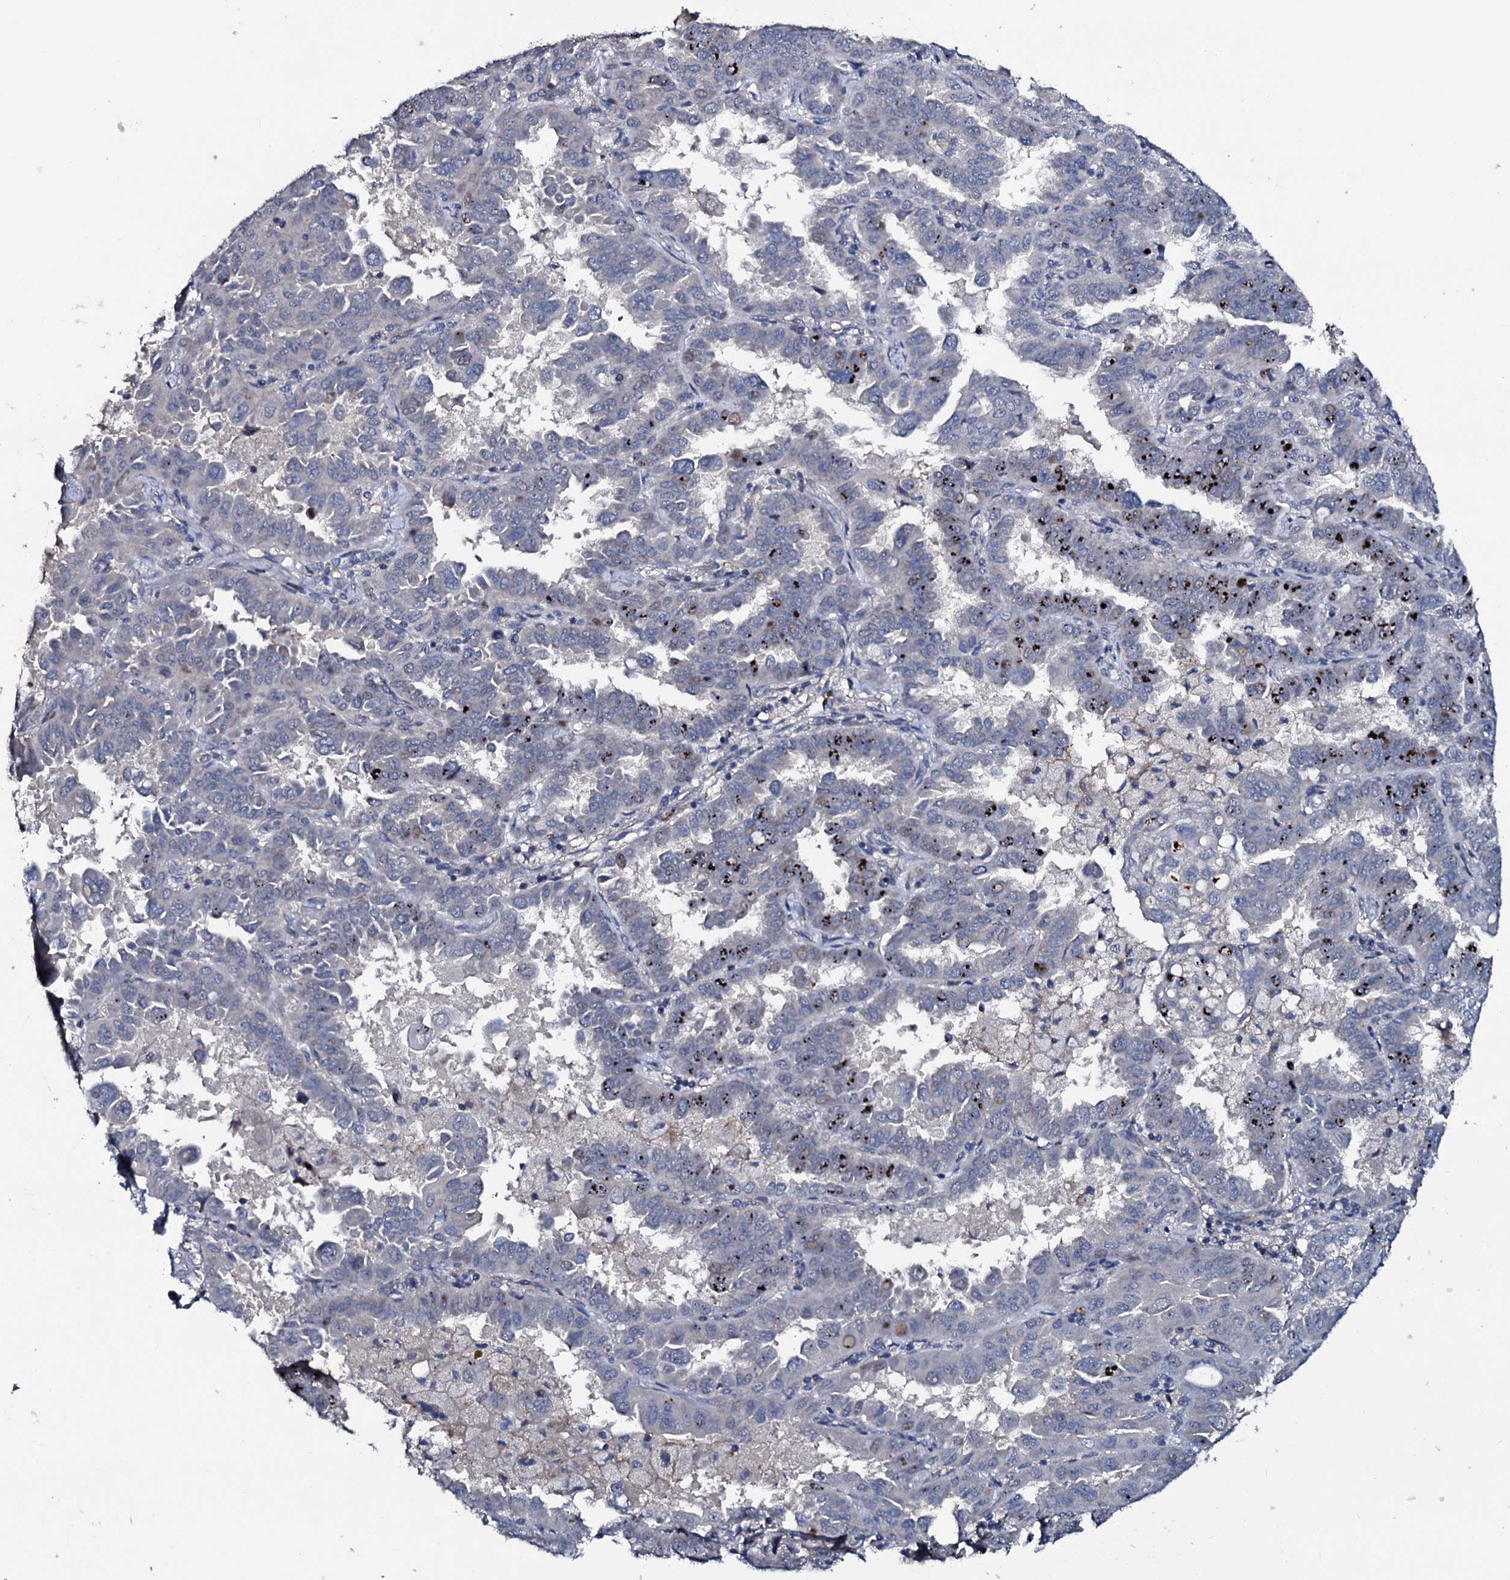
{"staining": {"intensity": "negative", "quantity": "none", "location": "none"}, "tissue": "lung cancer", "cell_type": "Tumor cells", "image_type": "cancer", "snomed": [{"axis": "morphology", "description": "Adenocarcinoma, NOS"}, {"axis": "topography", "description": "Lung"}], "caption": "This is an IHC photomicrograph of human lung adenocarcinoma. There is no expression in tumor cells.", "gene": "IL12B", "patient": {"sex": "male", "age": 64}}